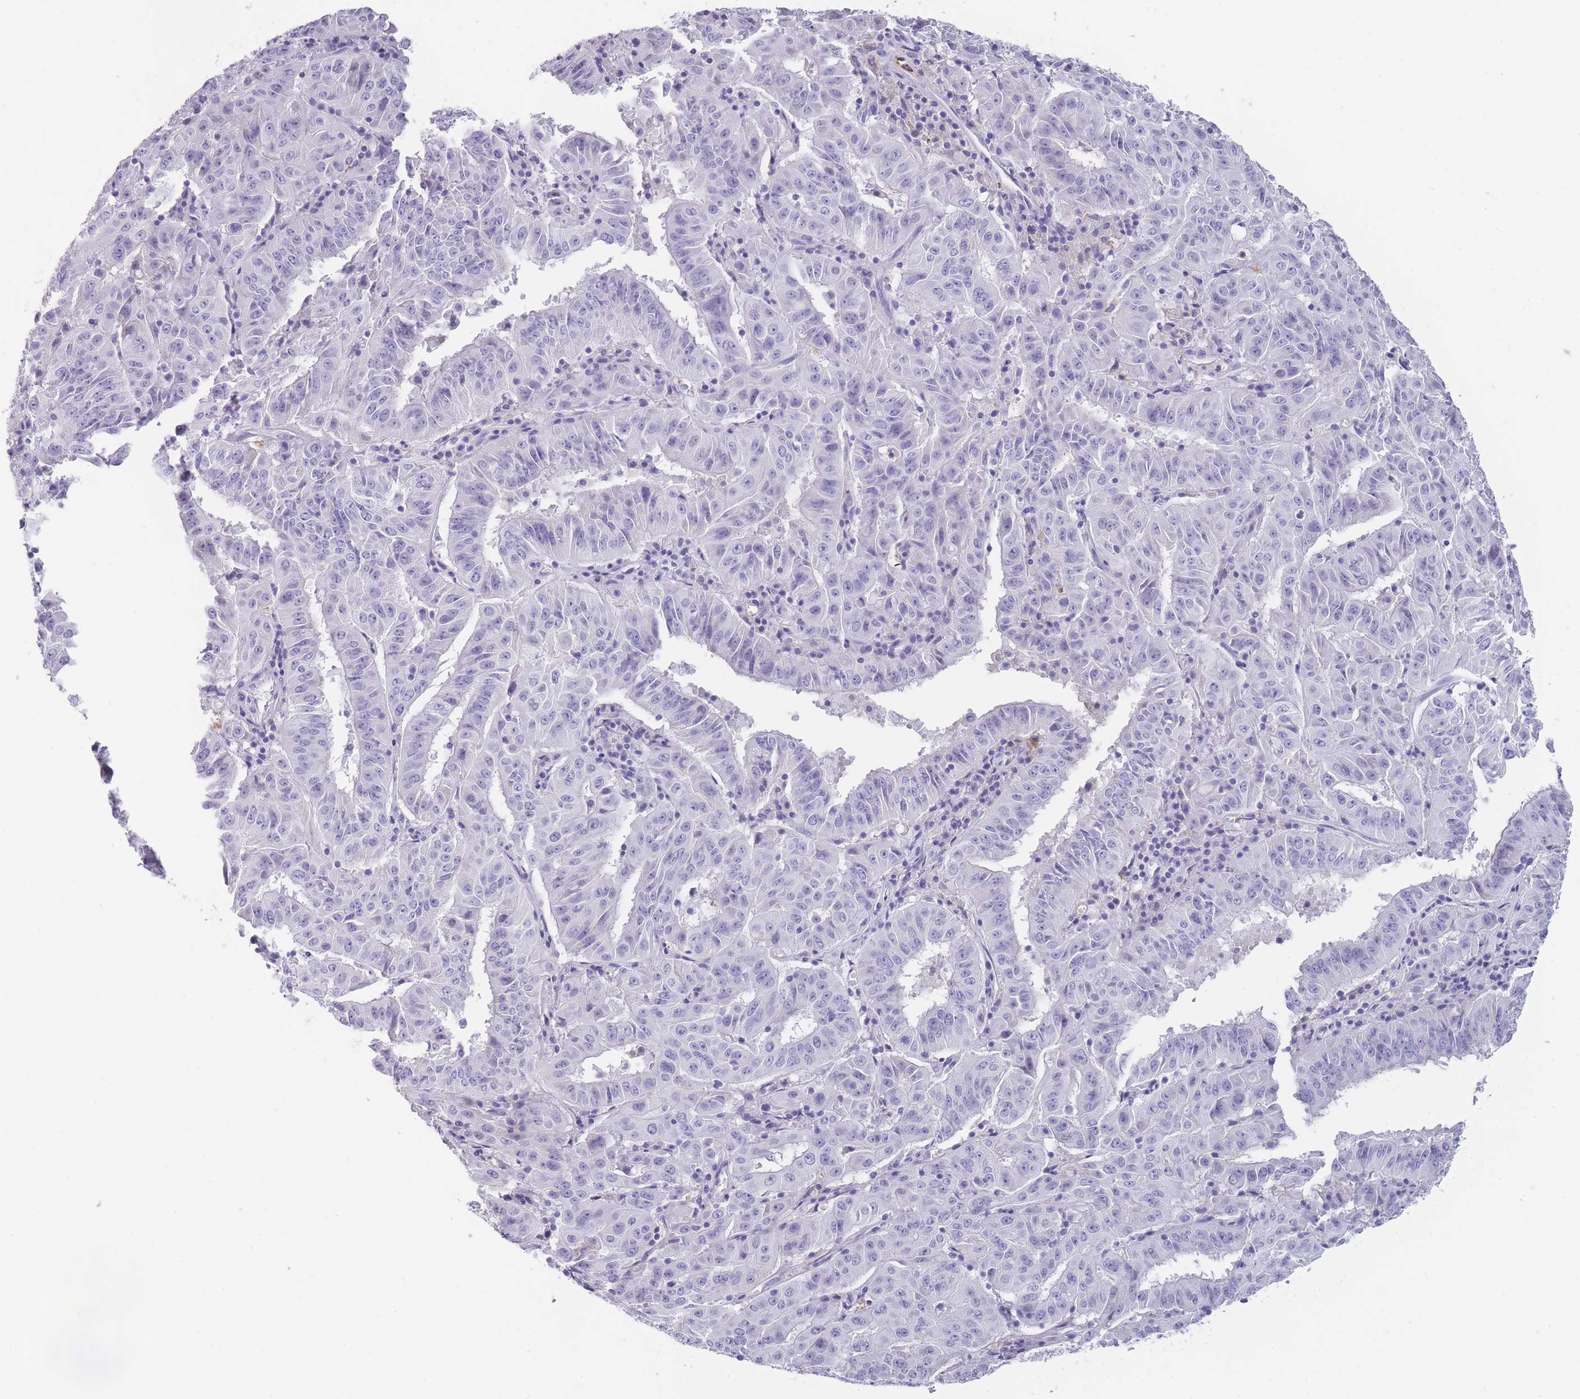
{"staining": {"intensity": "negative", "quantity": "none", "location": "none"}, "tissue": "pancreatic cancer", "cell_type": "Tumor cells", "image_type": "cancer", "snomed": [{"axis": "morphology", "description": "Adenocarcinoma, NOS"}, {"axis": "topography", "description": "Pancreas"}], "caption": "An image of pancreatic adenocarcinoma stained for a protein shows no brown staining in tumor cells.", "gene": "CR1L", "patient": {"sex": "male", "age": 63}}